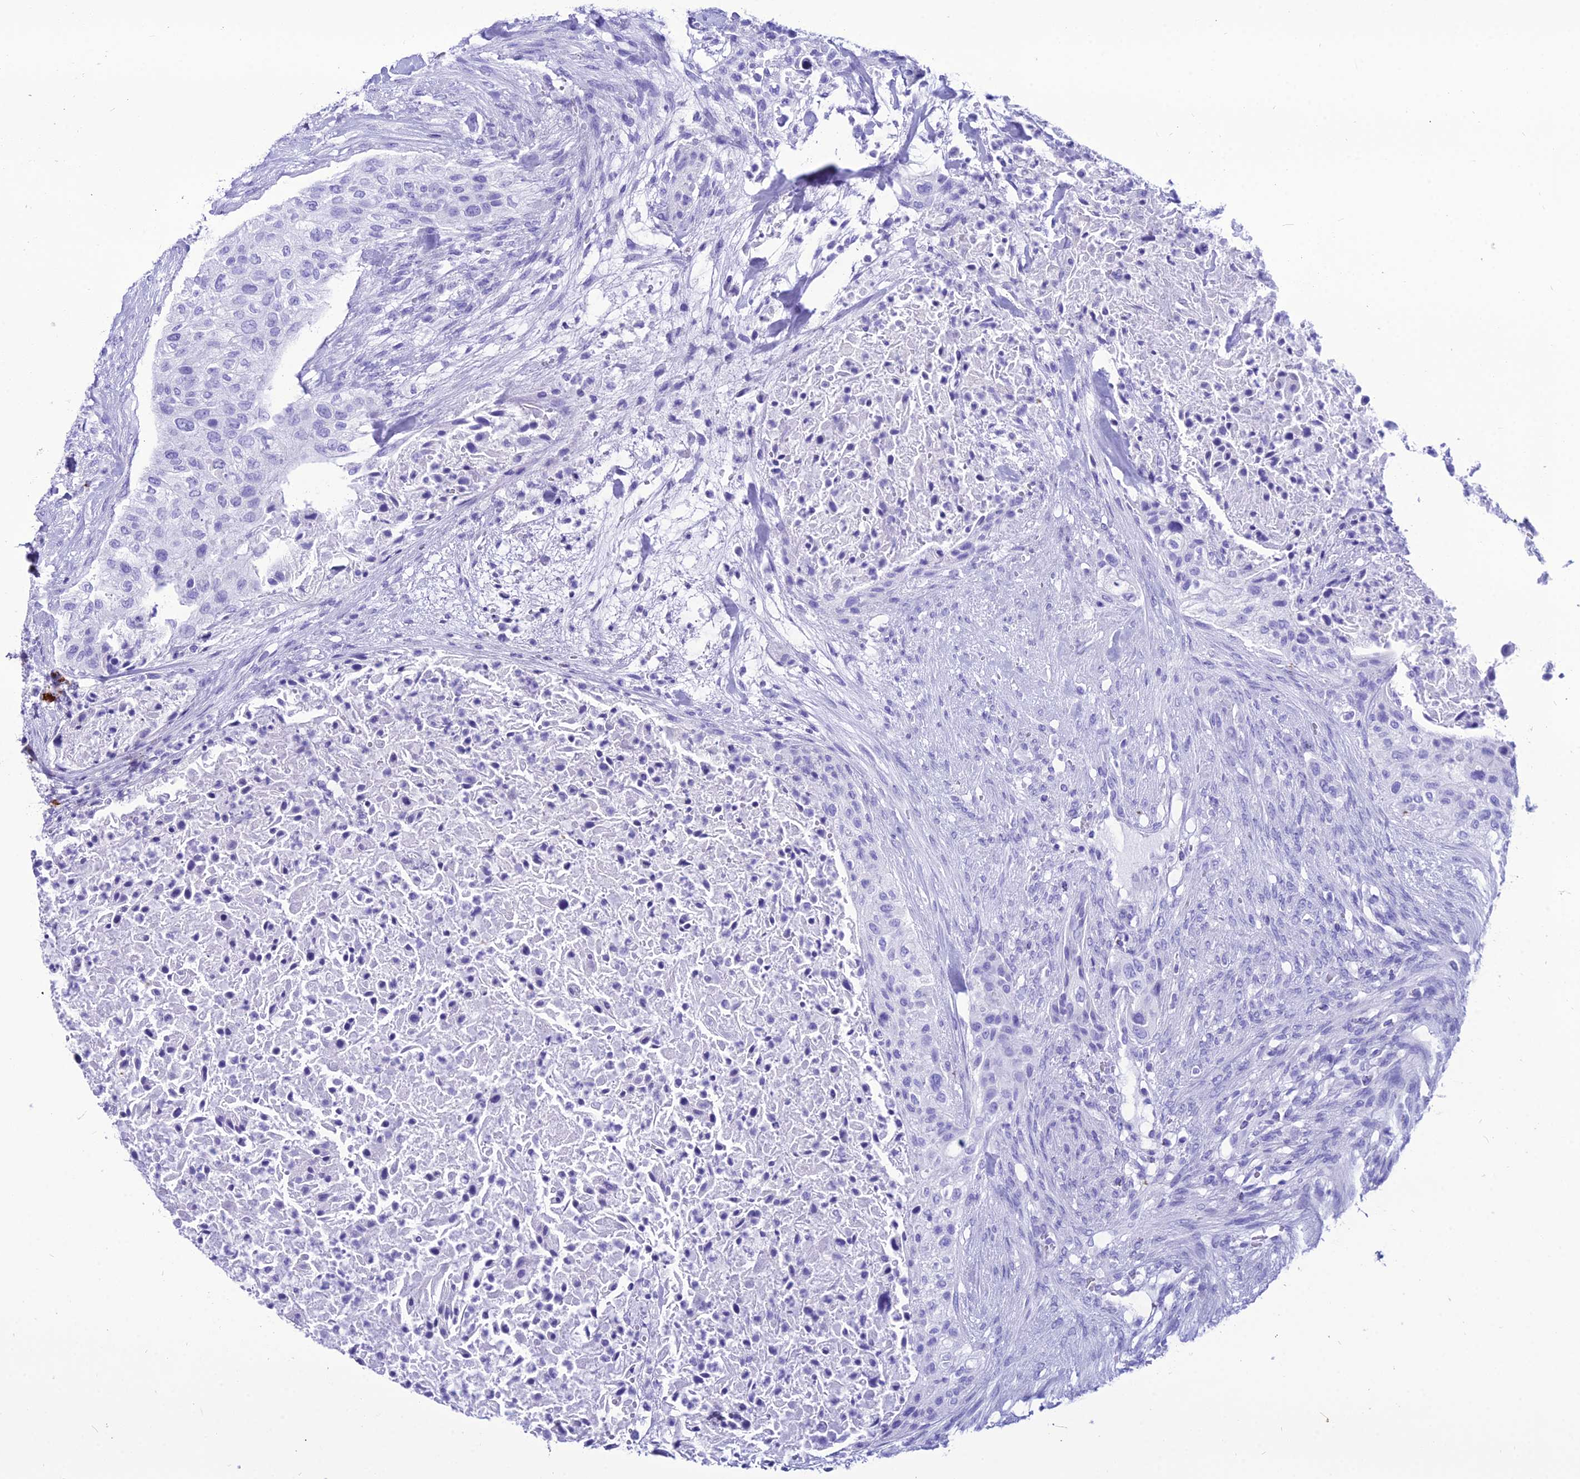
{"staining": {"intensity": "negative", "quantity": "none", "location": "none"}, "tissue": "urothelial cancer", "cell_type": "Tumor cells", "image_type": "cancer", "snomed": [{"axis": "morphology", "description": "Urothelial carcinoma, High grade"}, {"axis": "topography", "description": "Urinary bladder"}], "caption": "There is no significant positivity in tumor cells of high-grade urothelial carcinoma.", "gene": "PNMA5", "patient": {"sex": "male", "age": 35}}